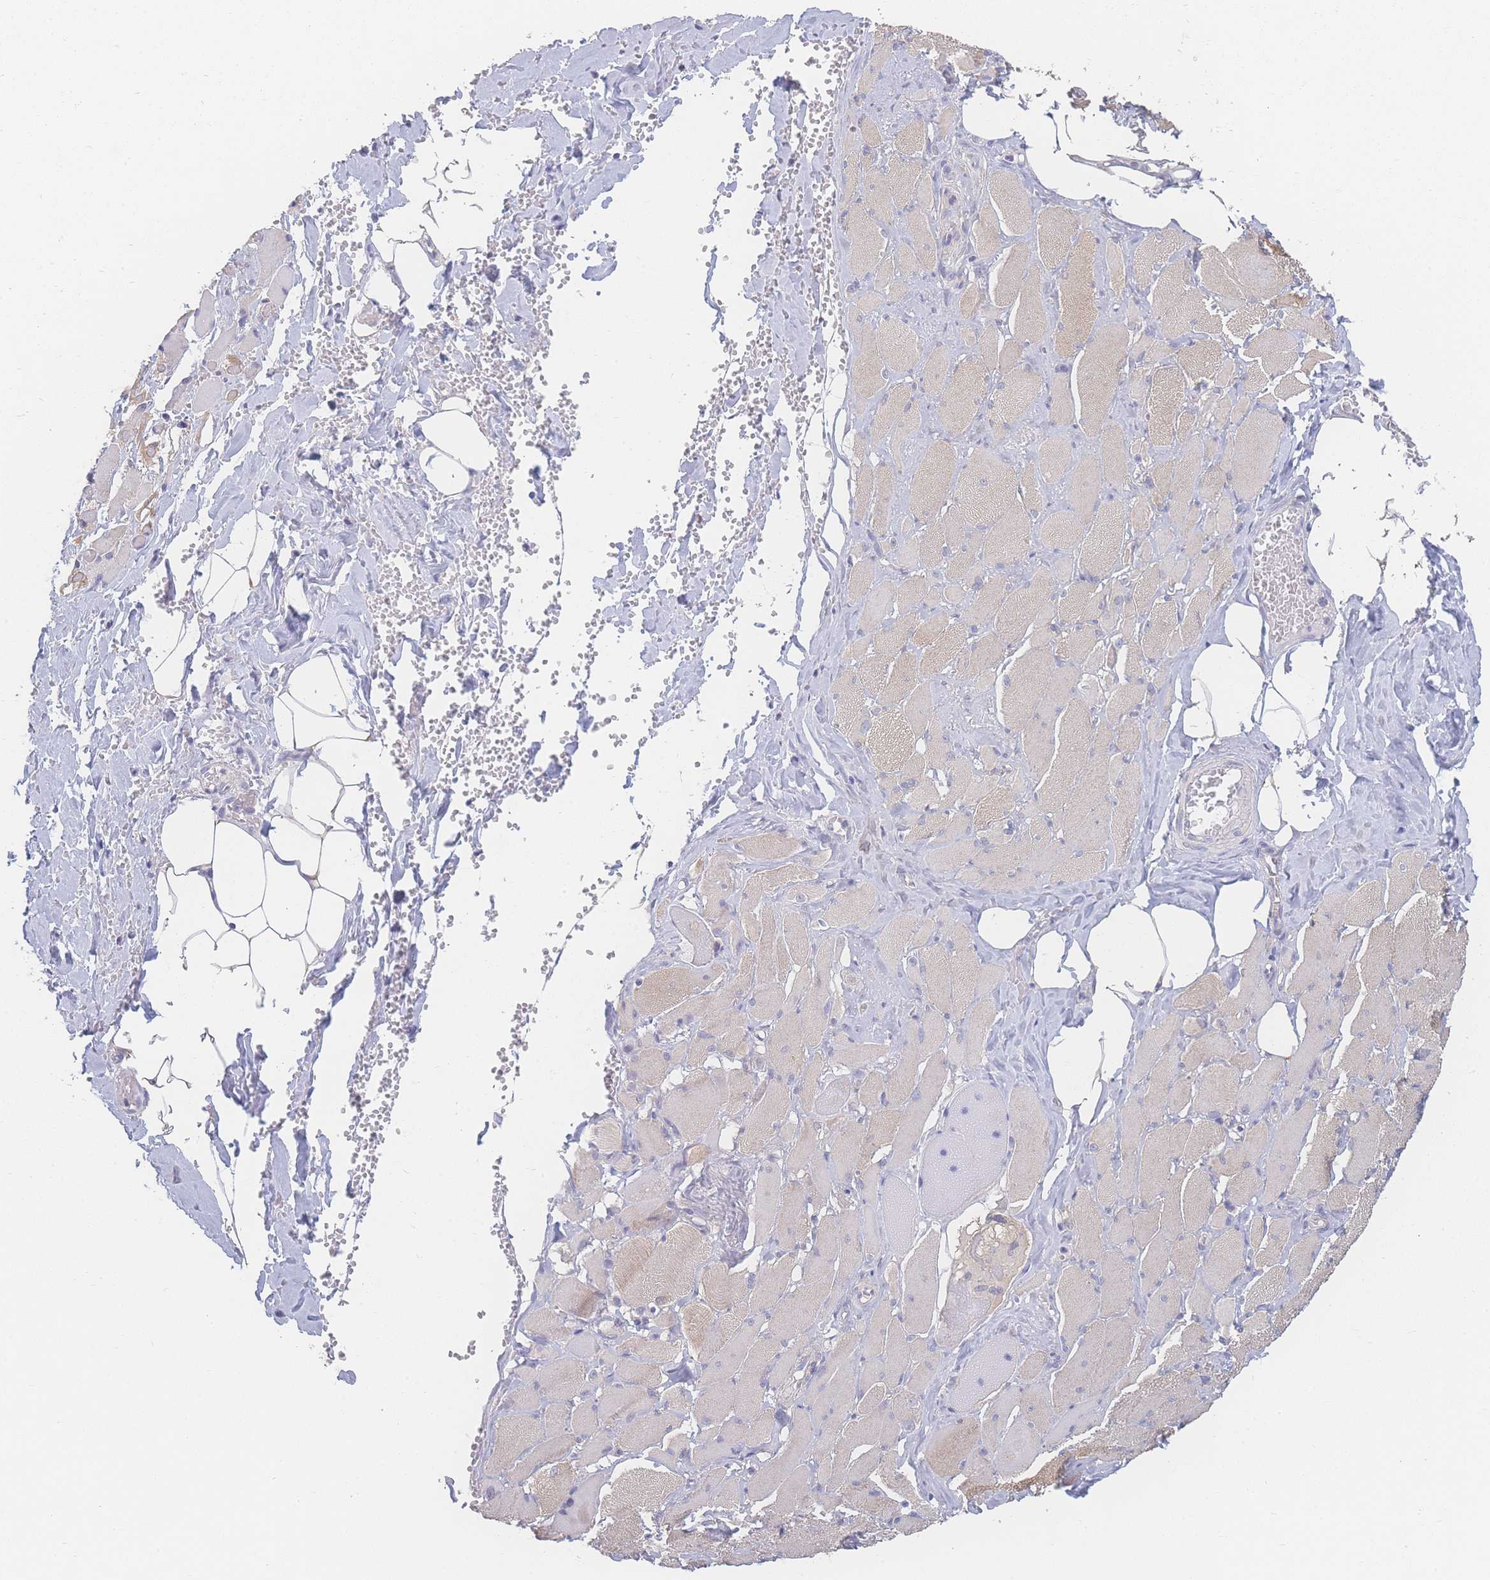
{"staining": {"intensity": "moderate", "quantity": "25%-75%", "location": "cytoplasmic/membranous"}, "tissue": "skeletal muscle", "cell_type": "Myocytes", "image_type": "normal", "snomed": [{"axis": "morphology", "description": "Normal tissue, NOS"}, {"axis": "morphology", "description": "Basal cell carcinoma"}, {"axis": "topography", "description": "Skeletal muscle"}], "caption": "Protein analysis of normal skeletal muscle shows moderate cytoplasmic/membranous expression in approximately 25%-75% of myocytes. (Stains: DAB (3,3'-diaminobenzidine) in brown, nuclei in blue, Microscopy: brightfield microscopy at high magnification).", "gene": "GIPR", "patient": {"sex": "female", "age": 64}}